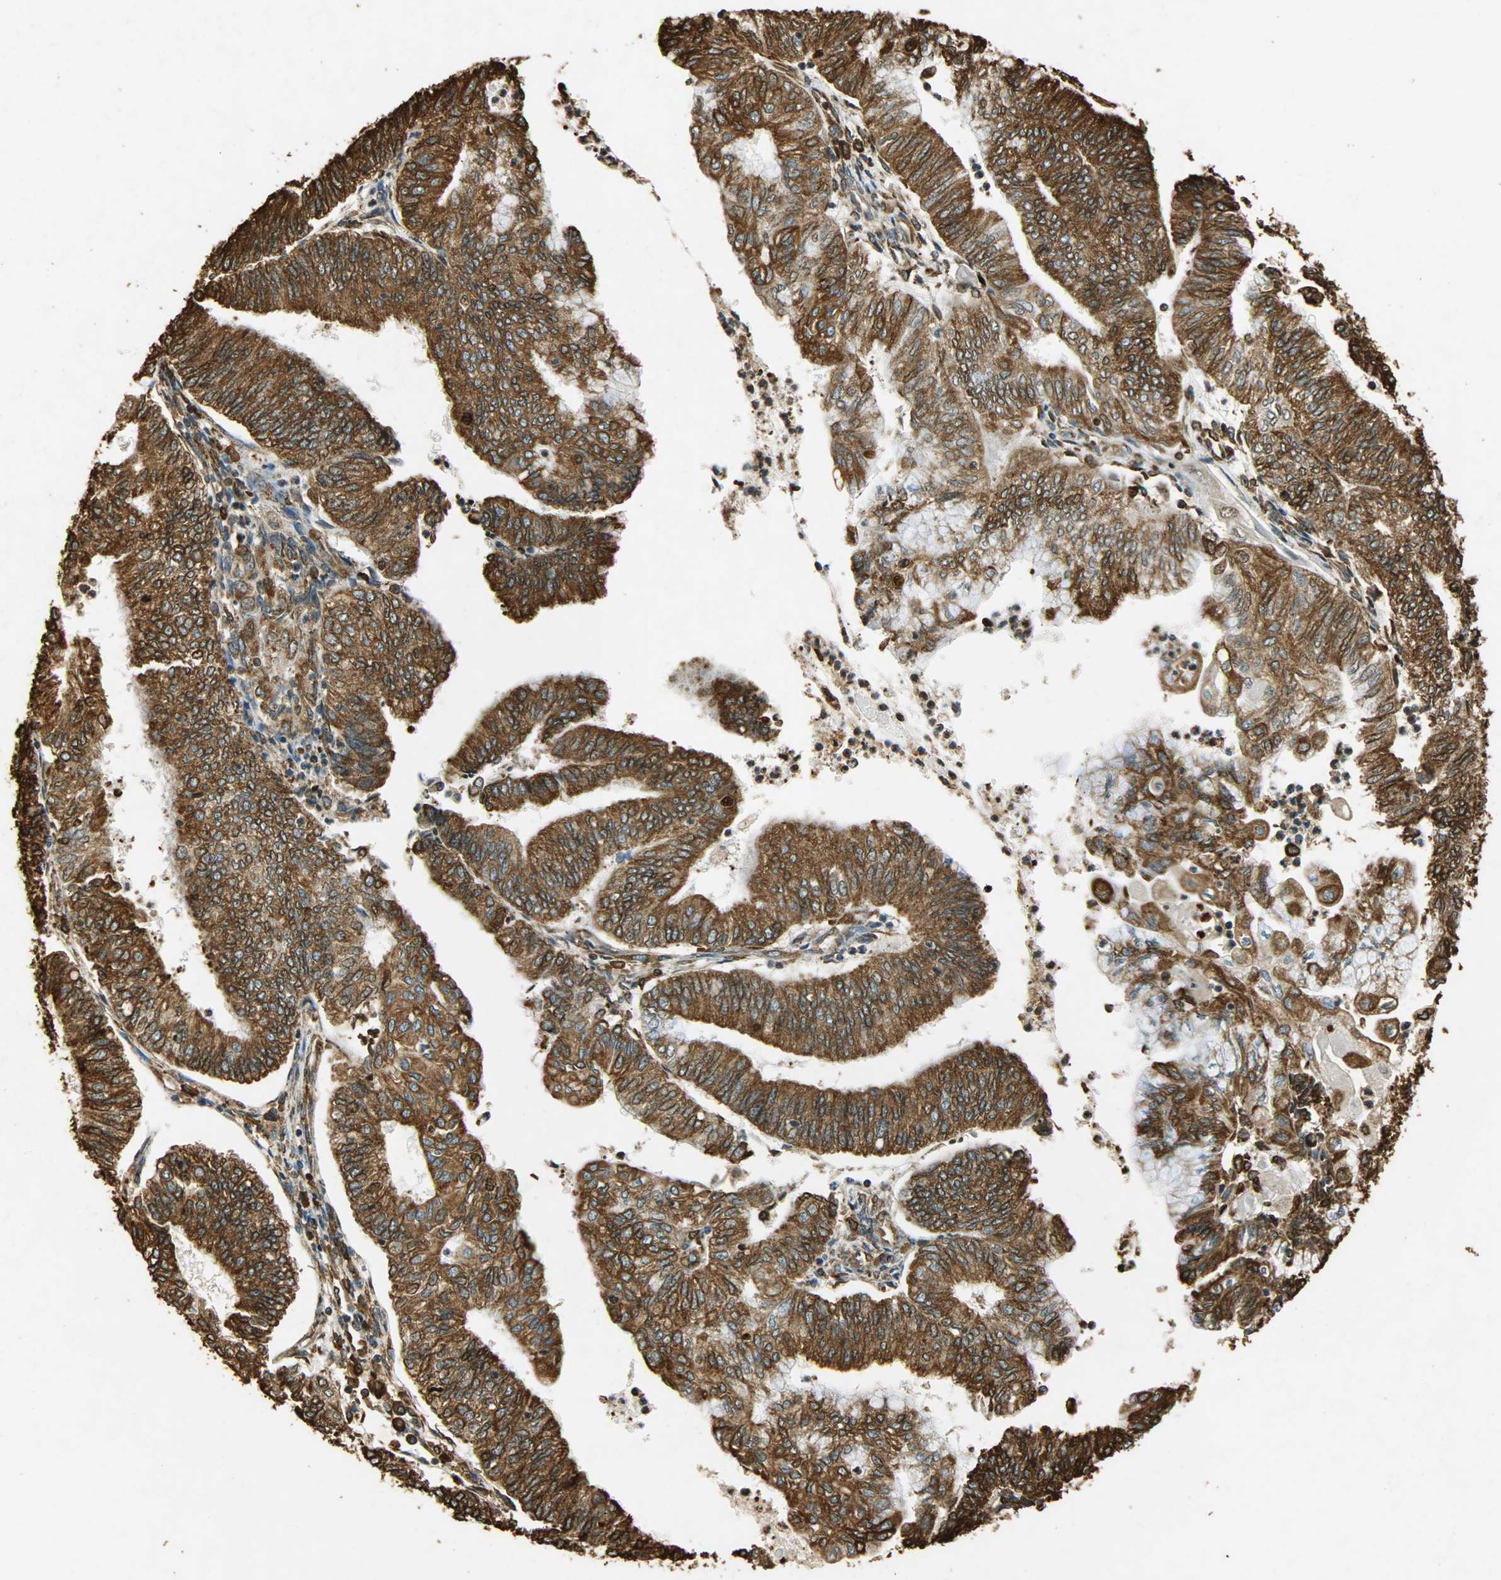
{"staining": {"intensity": "strong", "quantity": ">75%", "location": "cytoplasmic/membranous"}, "tissue": "endometrial cancer", "cell_type": "Tumor cells", "image_type": "cancer", "snomed": [{"axis": "morphology", "description": "Adenocarcinoma, NOS"}, {"axis": "topography", "description": "Endometrium"}], "caption": "Strong cytoplasmic/membranous protein positivity is present in about >75% of tumor cells in endometrial adenocarcinoma.", "gene": "HSP90B1", "patient": {"sex": "female", "age": 59}}